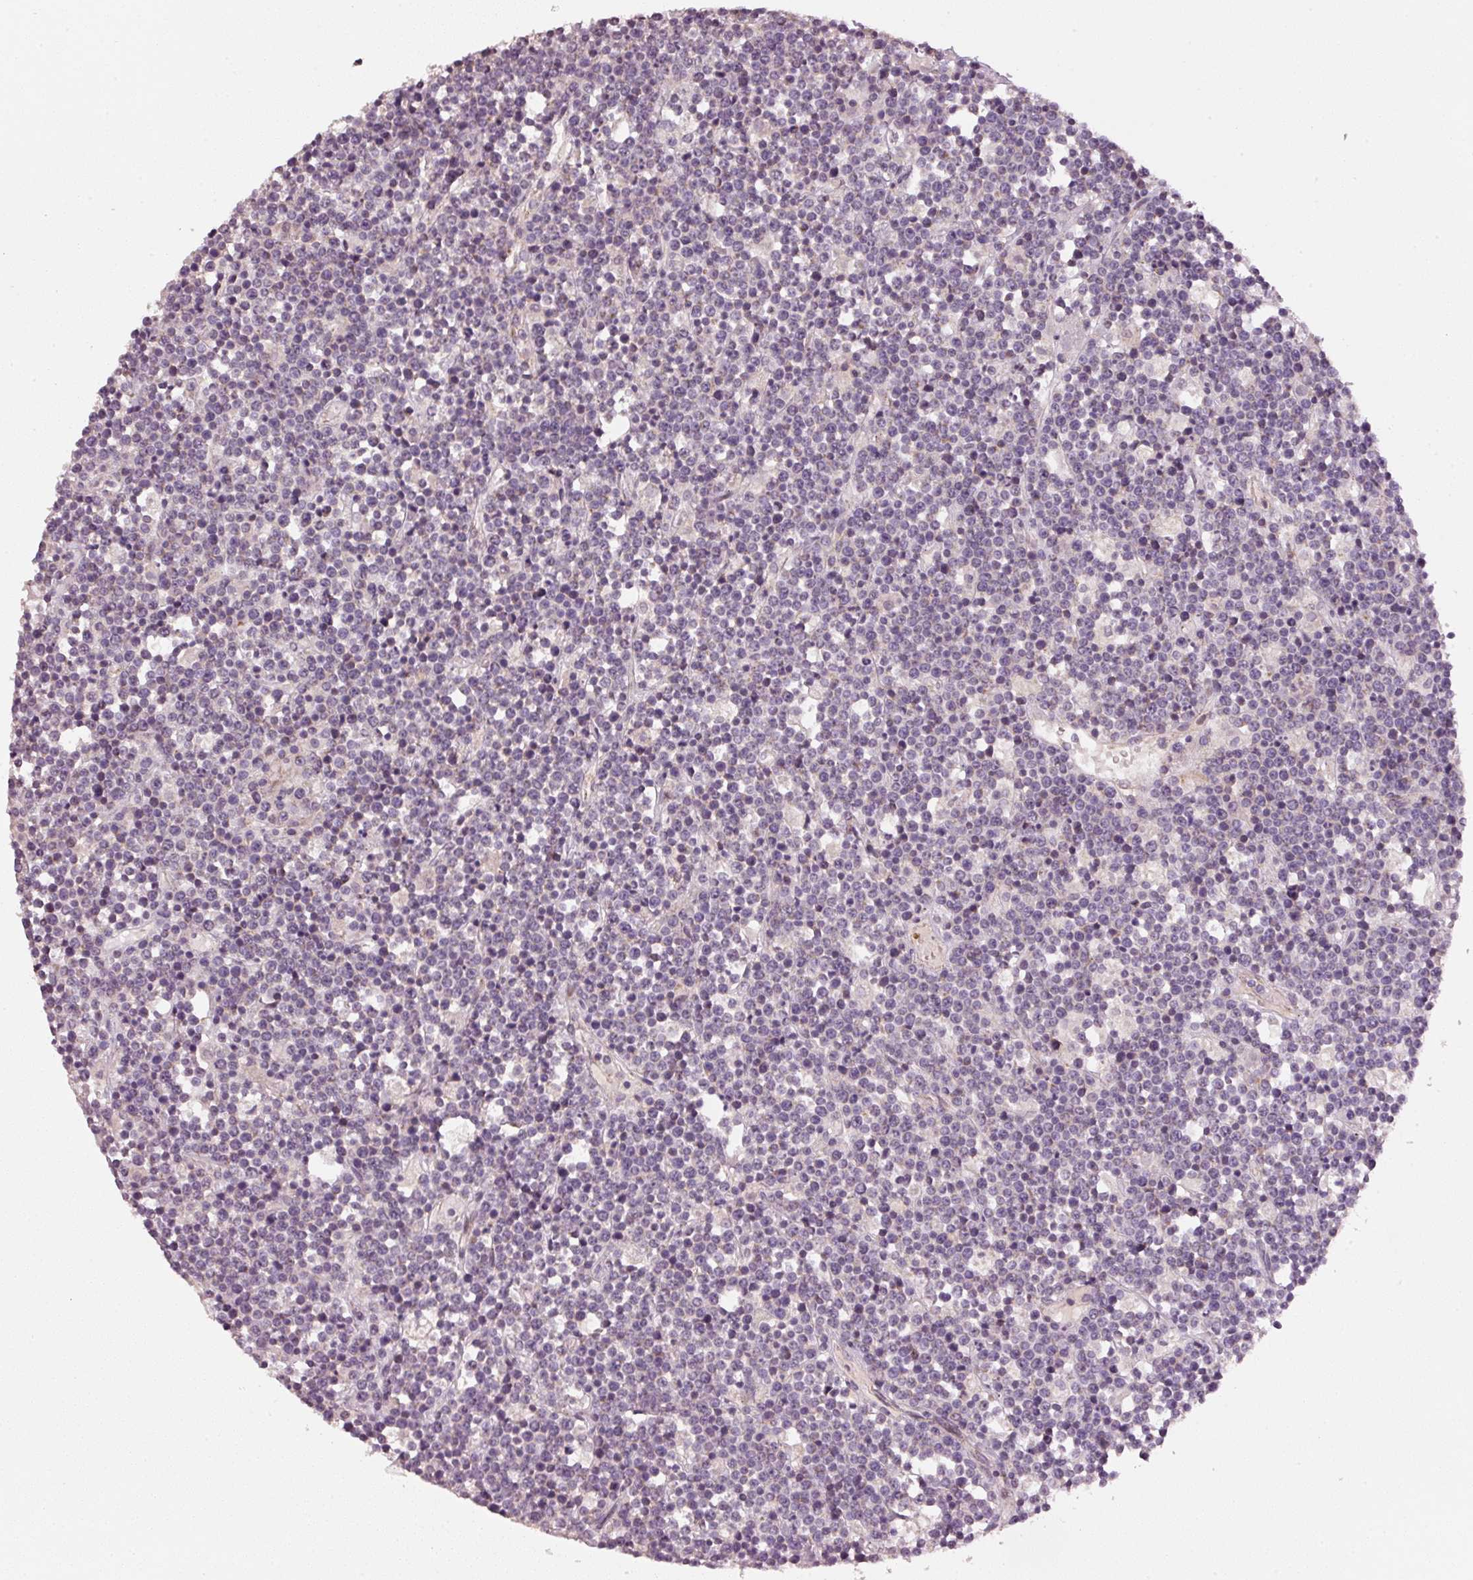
{"staining": {"intensity": "negative", "quantity": "none", "location": "none"}, "tissue": "lymphoma", "cell_type": "Tumor cells", "image_type": "cancer", "snomed": [{"axis": "morphology", "description": "Malignant lymphoma, non-Hodgkin's type, High grade"}, {"axis": "topography", "description": "Ovary"}], "caption": "IHC histopathology image of human high-grade malignant lymphoma, non-Hodgkin's type stained for a protein (brown), which demonstrates no positivity in tumor cells.", "gene": "TOB2", "patient": {"sex": "female", "age": 56}}